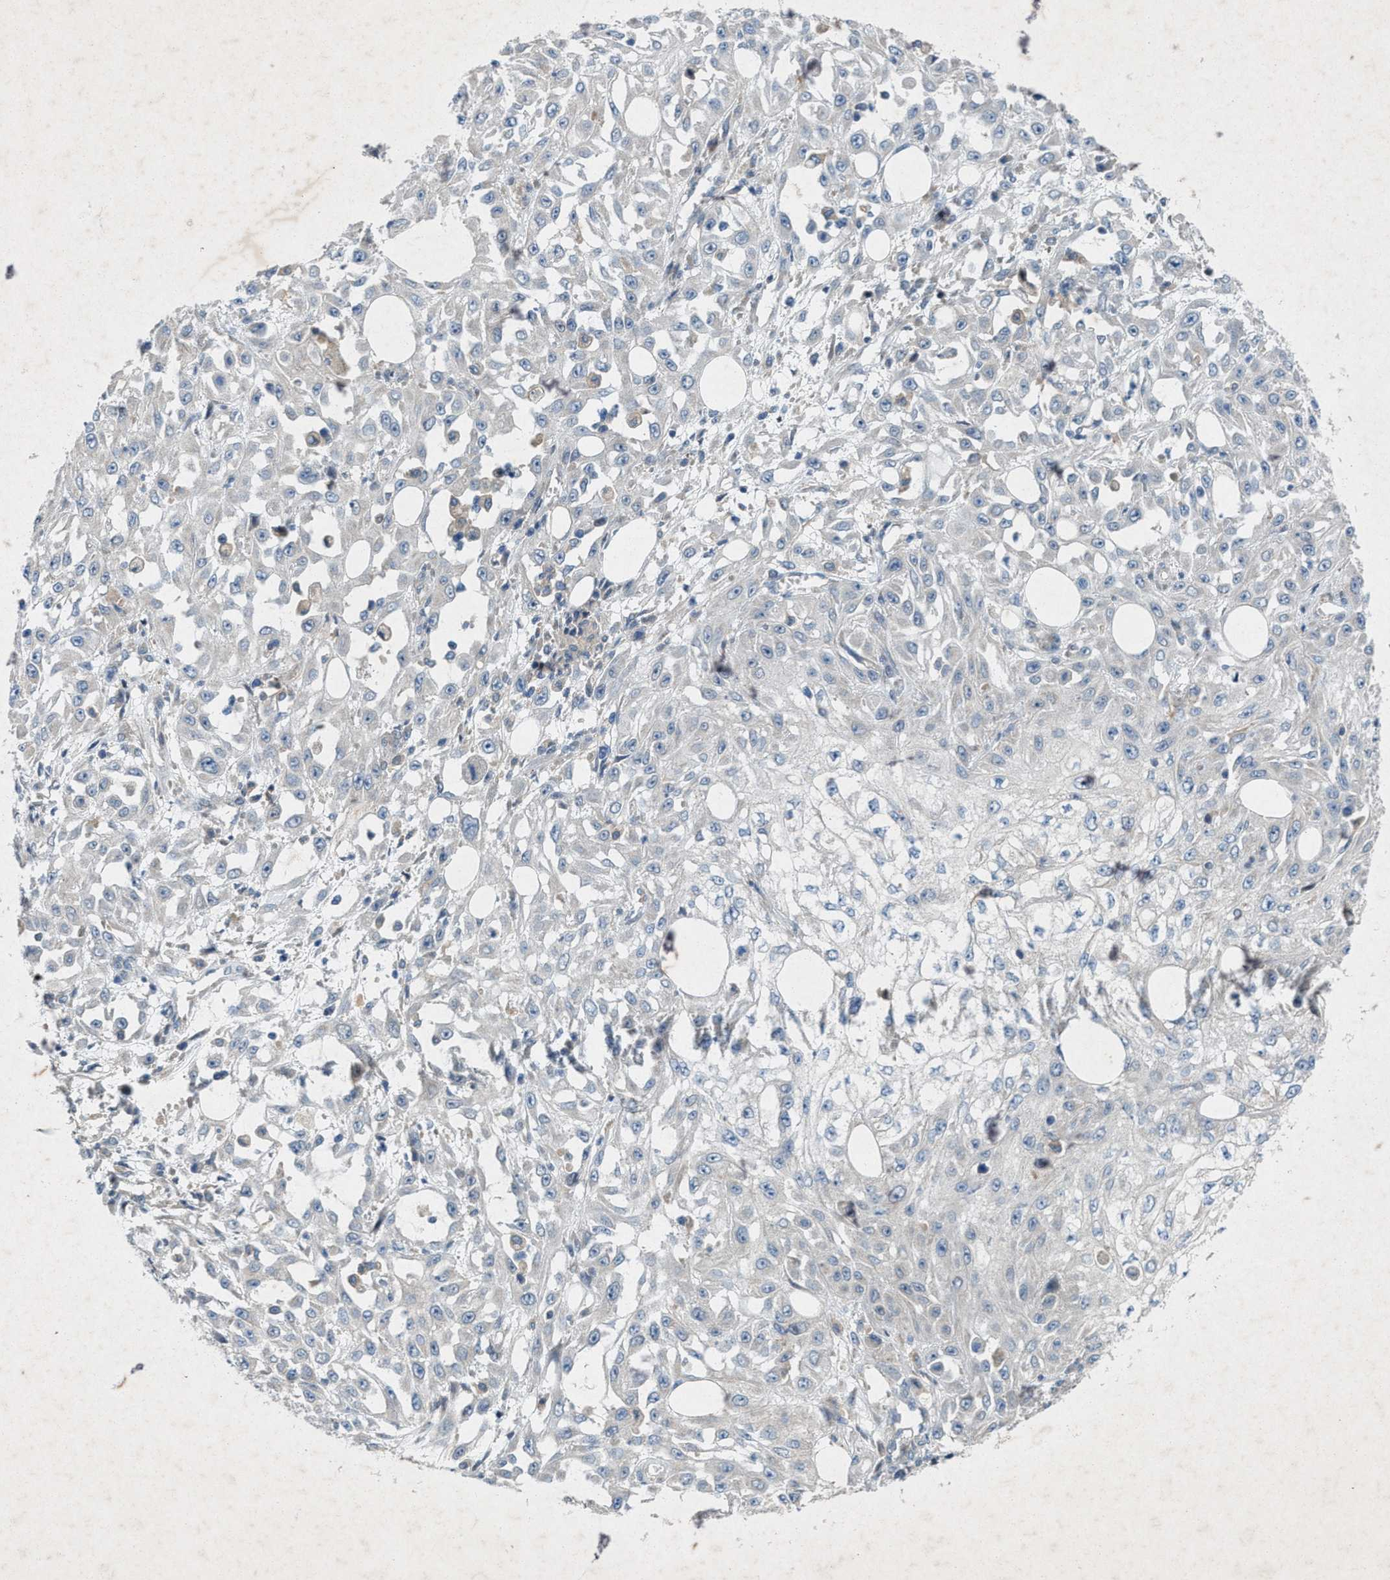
{"staining": {"intensity": "negative", "quantity": "none", "location": "none"}, "tissue": "skin cancer", "cell_type": "Tumor cells", "image_type": "cancer", "snomed": [{"axis": "morphology", "description": "Squamous cell carcinoma, NOS"}, {"axis": "morphology", "description": "Squamous cell carcinoma, metastatic, NOS"}, {"axis": "topography", "description": "Skin"}, {"axis": "topography", "description": "Lymph node"}], "caption": "The micrograph shows no staining of tumor cells in skin cancer.", "gene": "URGCP", "patient": {"sex": "male", "age": 75}}